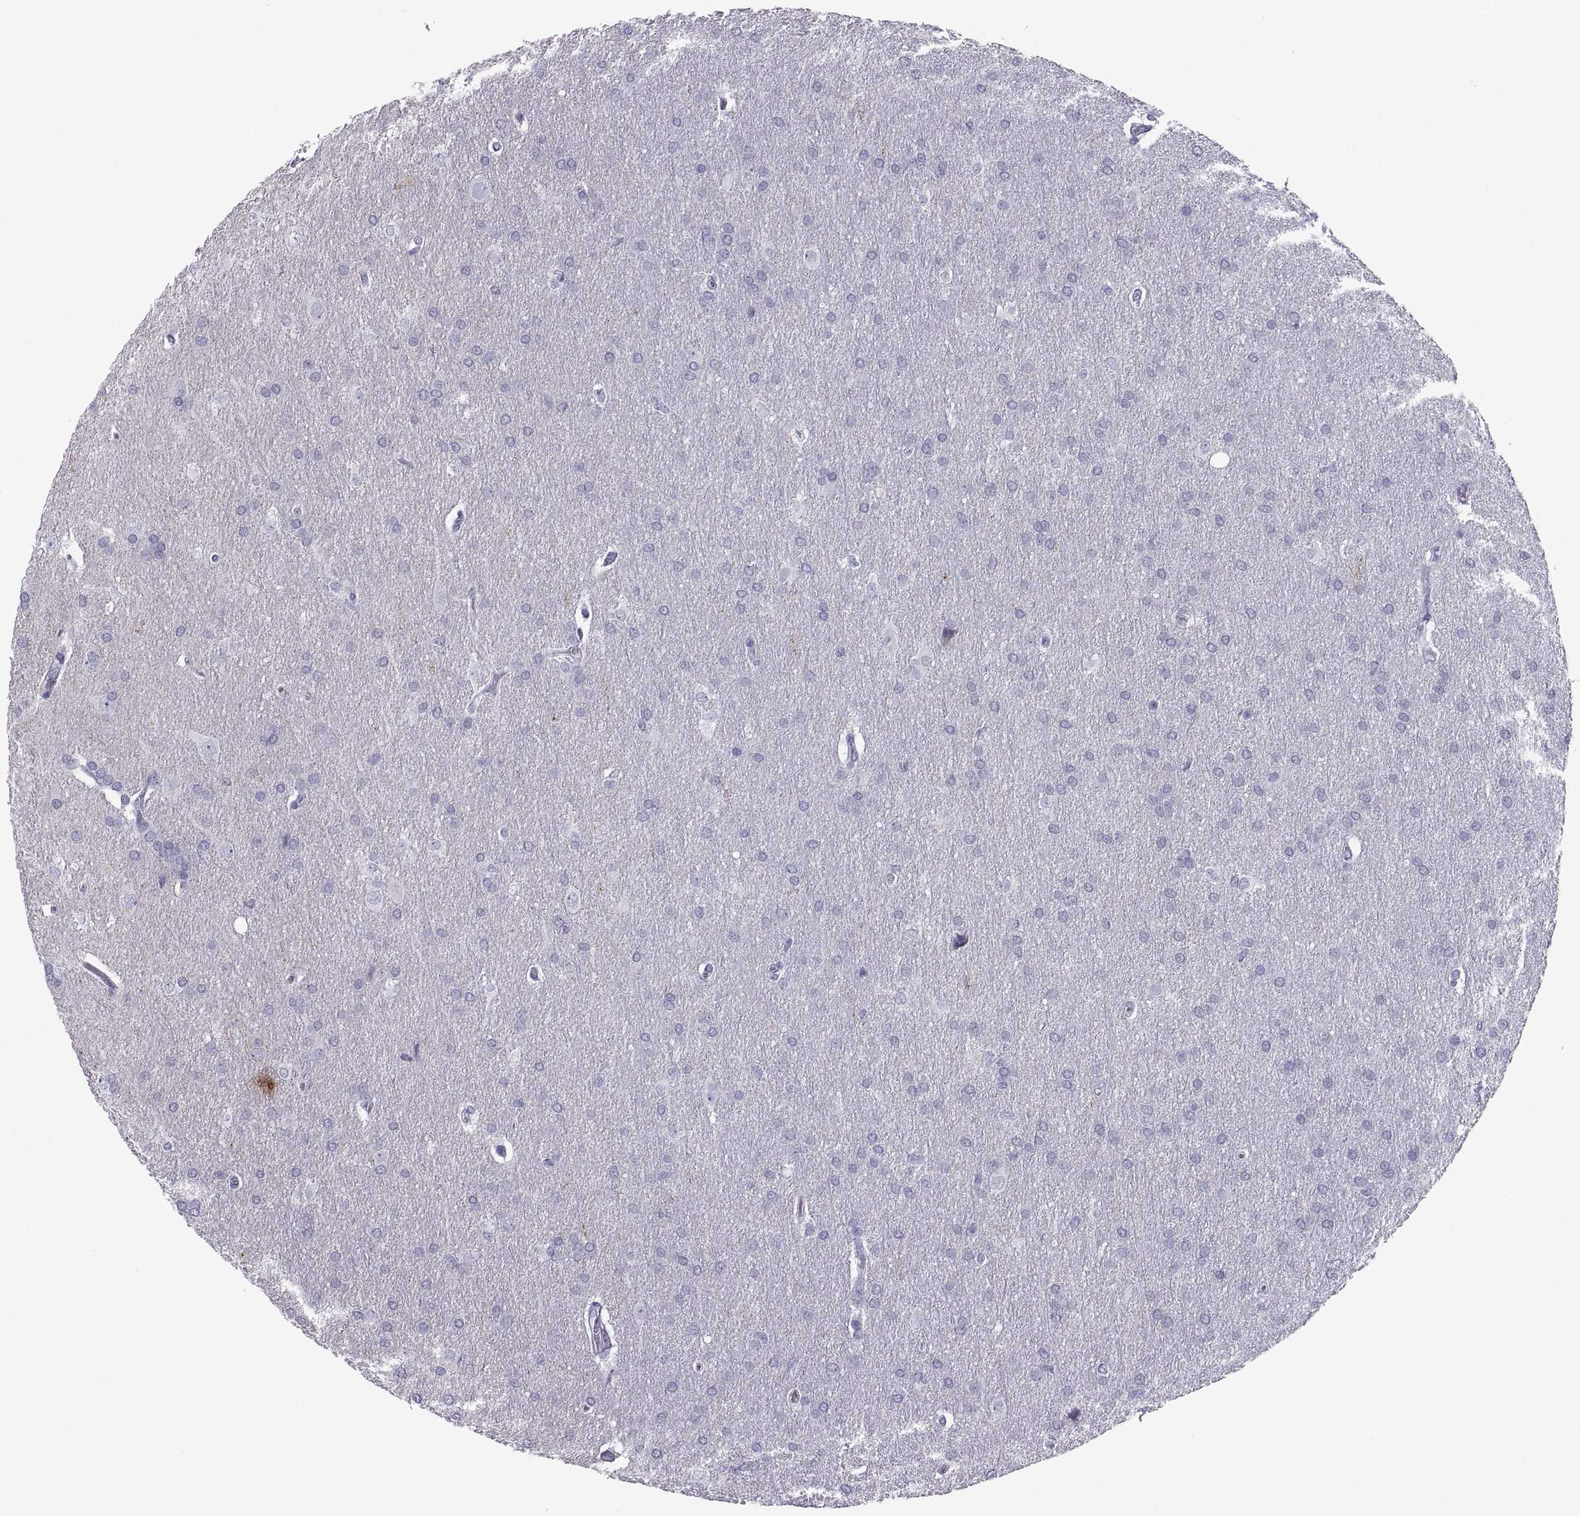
{"staining": {"intensity": "negative", "quantity": "none", "location": "none"}, "tissue": "glioma", "cell_type": "Tumor cells", "image_type": "cancer", "snomed": [{"axis": "morphology", "description": "Glioma, malignant, Low grade"}, {"axis": "topography", "description": "Brain"}], "caption": "Human malignant glioma (low-grade) stained for a protein using immunohistochemistry (IHC) shows no staining in tumor cells.", "gene": "PCSK1N", "patient": {"sex": "female", "age": 32}}